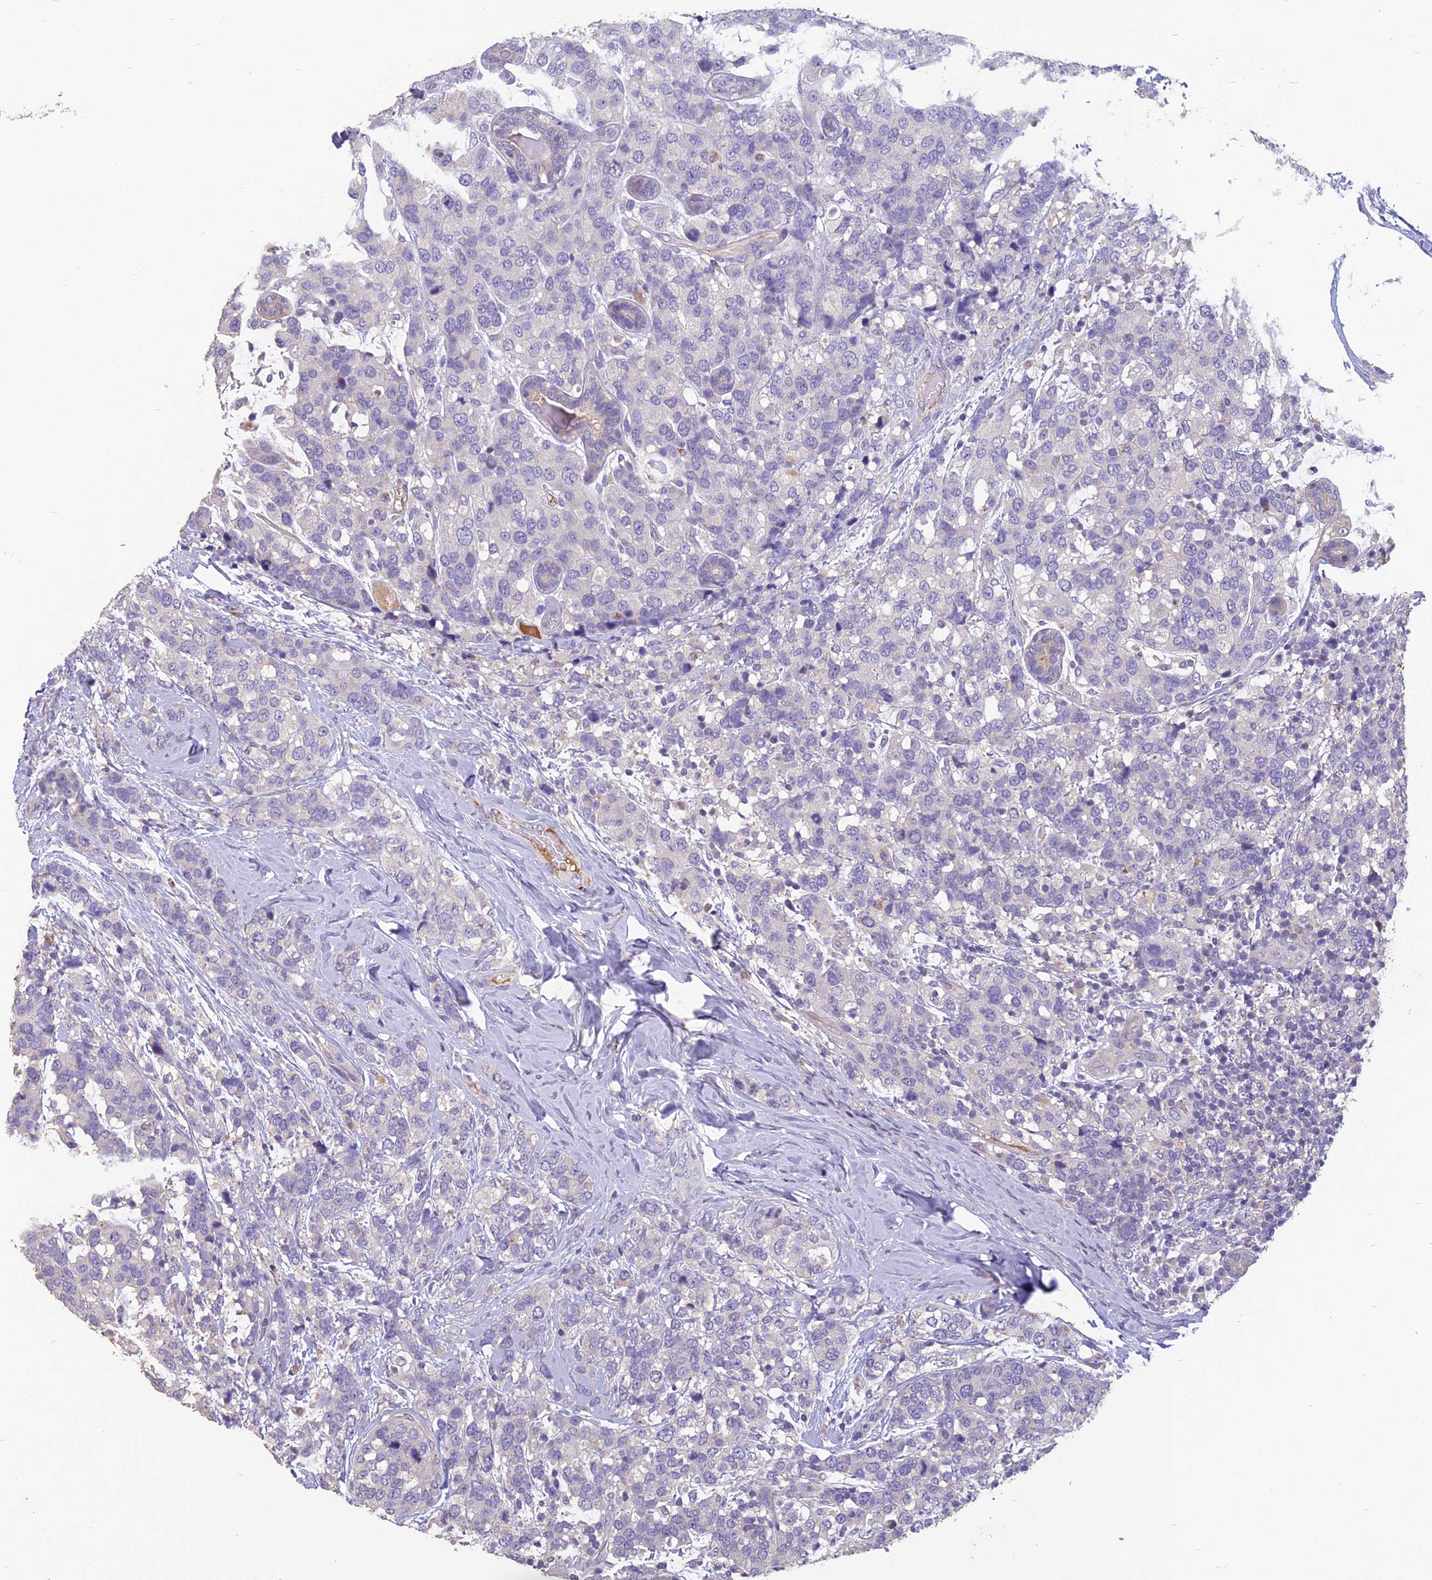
{"staining": {"intensity": "negative", "quantity": "none", "location": "none"}, "tissue": "breast cancer", "cell_type": "Tumor cells", "image_type": "cancer", "snomed": [{"axis": "morphology", "description": "Lobular carcinoma"}, {"axis": "topography", "description": "Breast"}], "caption": "Immunohistochemistry (IHC) of breast cancer reveals no positivity in tumor cells.", "gene": "CEACAM16", "patient": {"sex": "female", "age": 59}}